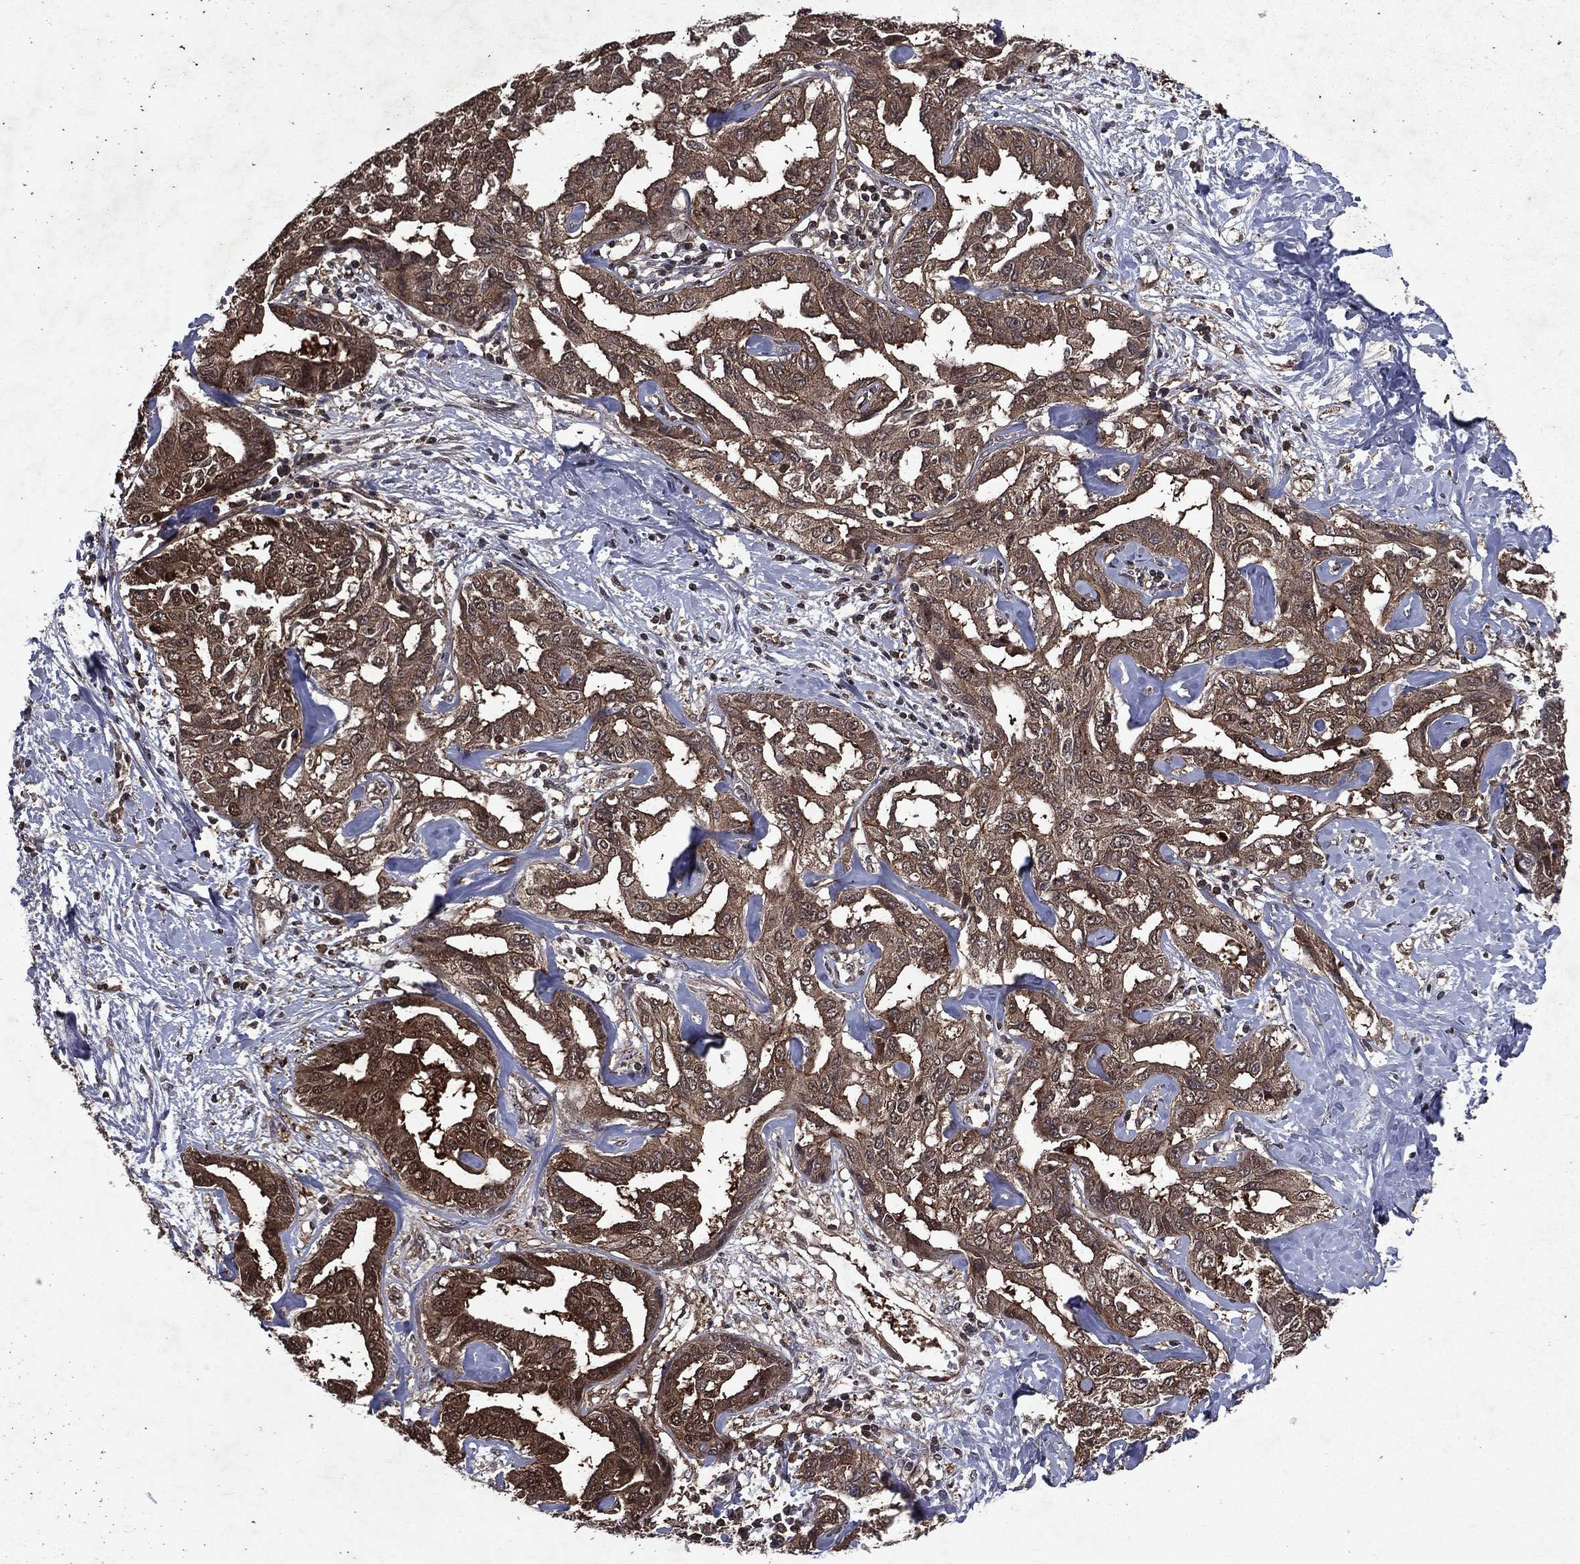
{"staining": {"intensity": "moderate", "quantity": "25%-75%", "location": "cytoplasmic/membranous,nuclear"}, "tissue": "liver cancer", "cell_type": "Tumor cells", "image_type": "cancer", "snomed": [{"axis": "morphology", "description": "Cholangiocarcinoma"}, {"axis": "topography", "description": "Liver"}], "caption": "Liver cancer (cholangiocarcinoma) stained with a protein marker displays moderate staining in tumor cells.", "gene": "FGD1", "patient": {"sex": "male", "age": 59}}